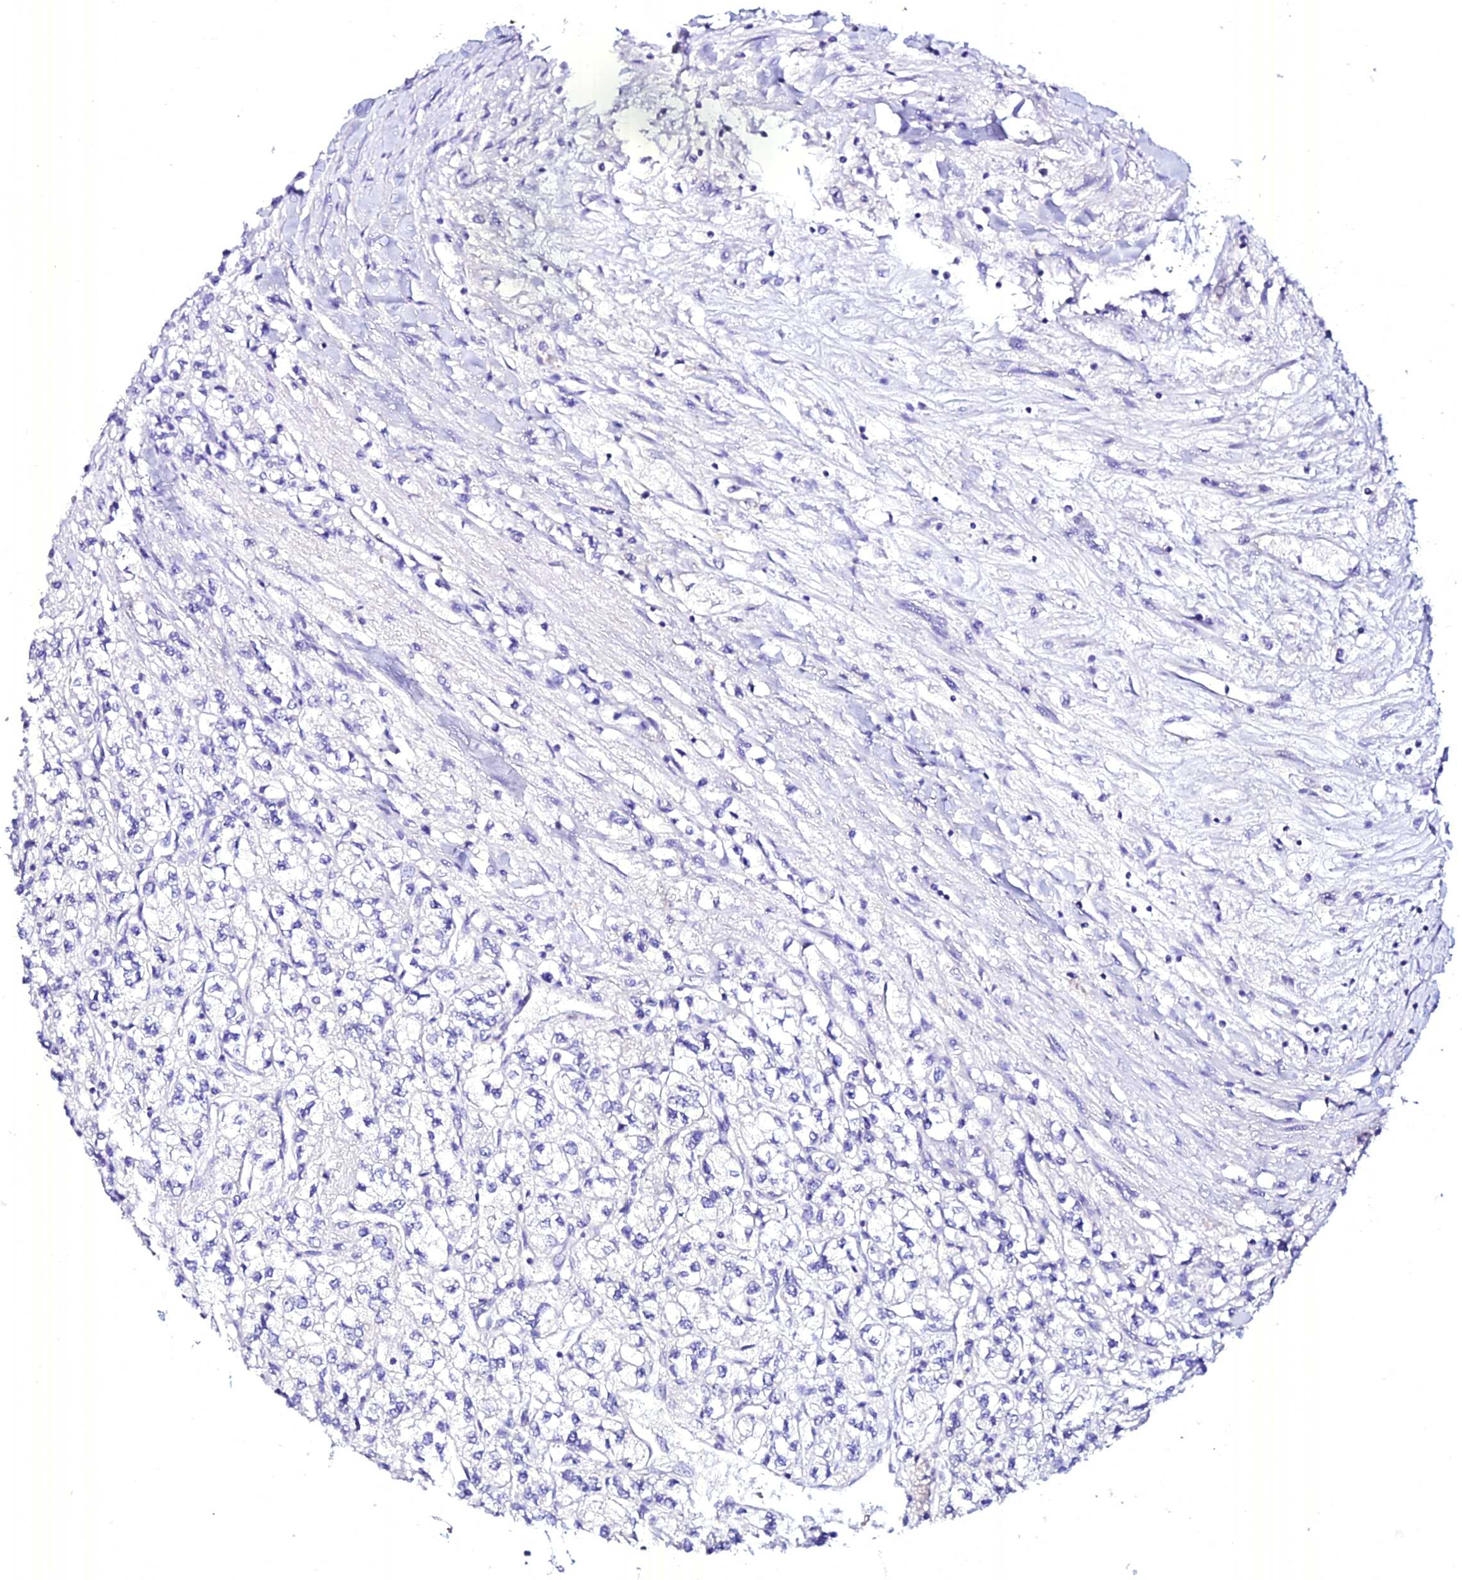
{"staining": {"intensity": "negative", "quantity": "none", "location": "none"}, "tissue": "renal cancer", "cell_type": "Tumor cells", "image_type": "cancer", "snomed": [{"axis": "morphology", "description": "Adenocarcinoma, NOS"}, {"axis": "topography", "description": "Kidney"}], "caption": "This is a photomicrograph of immunohistochemistry staining of adenocarcinoma (renal), which shows no staining in tumor cells.", "gene": "ATG16L2", "patient": {"sex": "male", "age": 80}}